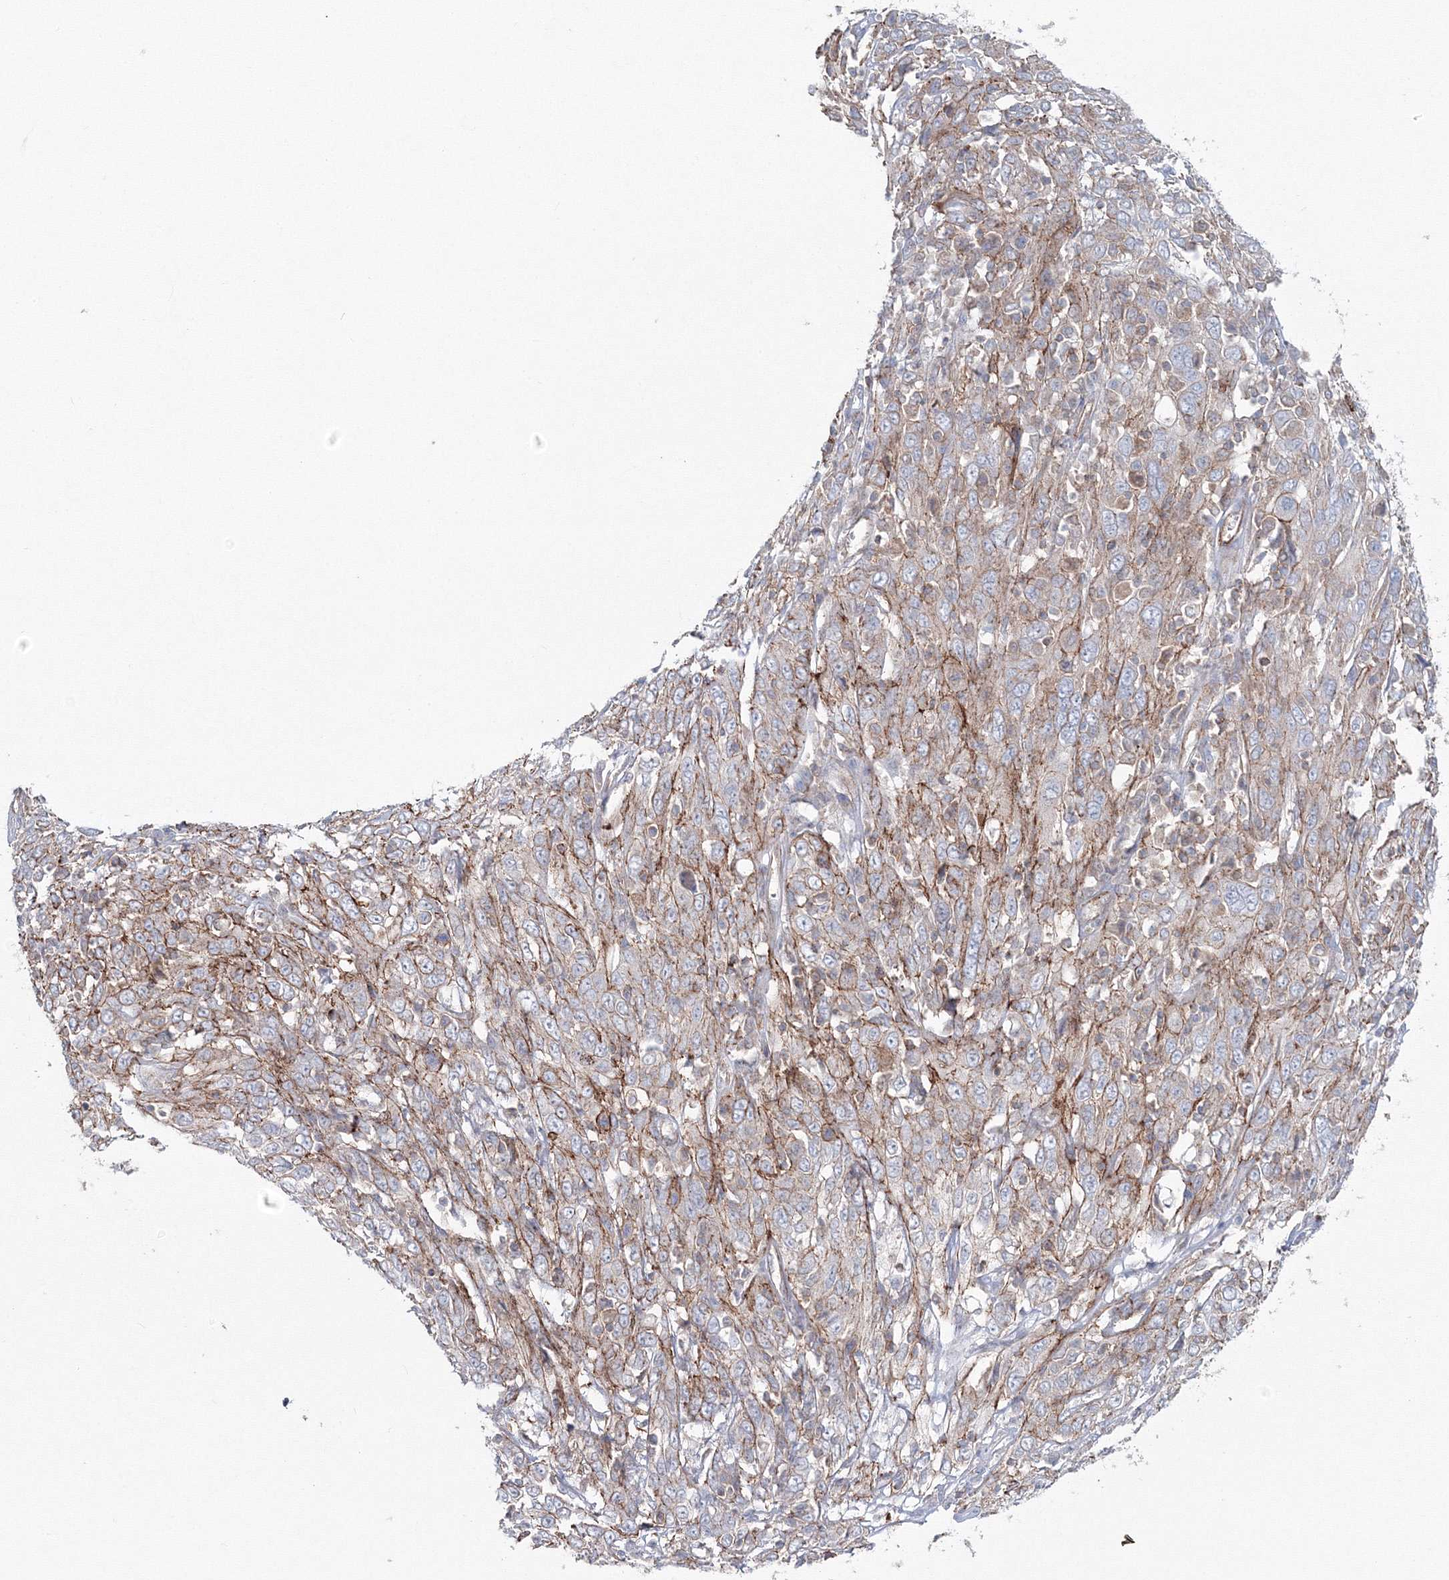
{"staining": {"intensity": "moderate", "quantity": "25%-75%", "location": "cytoplasmic/membranous"}, "tissue": "cervical cancer", "cell_type": "Tumor cells", "image_type": "cancer", "snomed": [{"axis": "morphology", "description": "Squamous cell carcinoma, NOS"}, {"axis": "topography", "description": "Cervix"}], "caption": "High-power microscopy captured an IHC micrograph of cervical cancer (squamous cell carcinoma), revealing moderate cytoplasmic/membranous positivity in about 25%-75% of tumor cells.", "gene": "GGA2", "patient": {"sex": "female", "age": 46}}